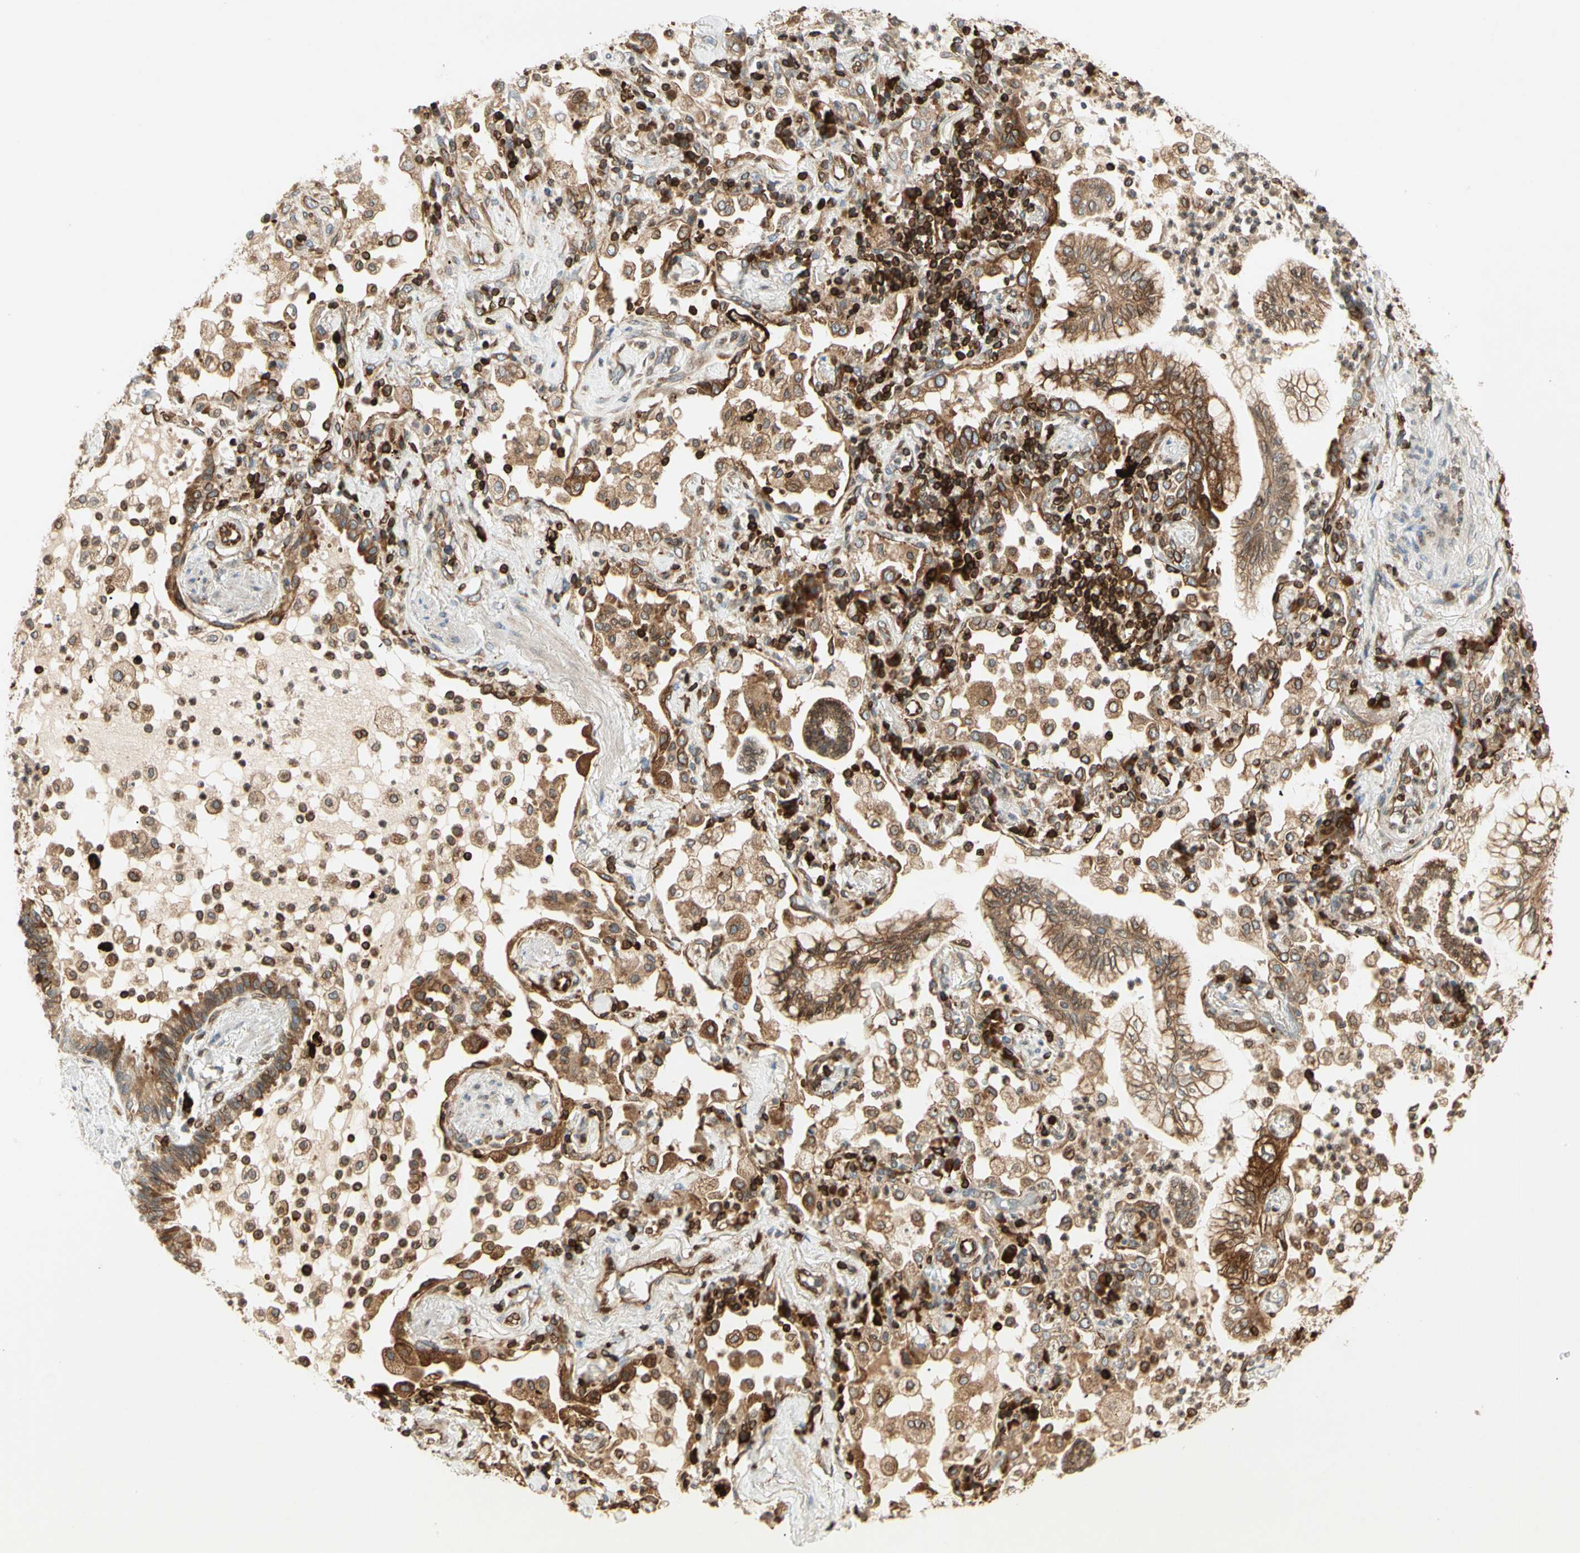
{"staining": {"intensity": "moderate", "quantity": ">75%", "location": "cytoplasmic/membranous"}, "tissue": "lung cancer", "cell_type": "Tumor cells", "image_type": "cancer", "snomed": [{"axis": "morphology", "description": "Normal tissue, NOS"}, {"axis": "morphology", "description": "Adenocarcinoma, NOS"}, {"axis": "topography", "description": "Bronchus"}, {"axis": "topography", "description": "Lung"}], "caption": "Lung cancer (adenocarcinoma) stained for a protein (brown) displays moderate cytoplasmic/membranous positive positivity in approximately >75% of tumor cells.", "gene": "TAPBP", "patient": {"sex": "female", "age": 70}}